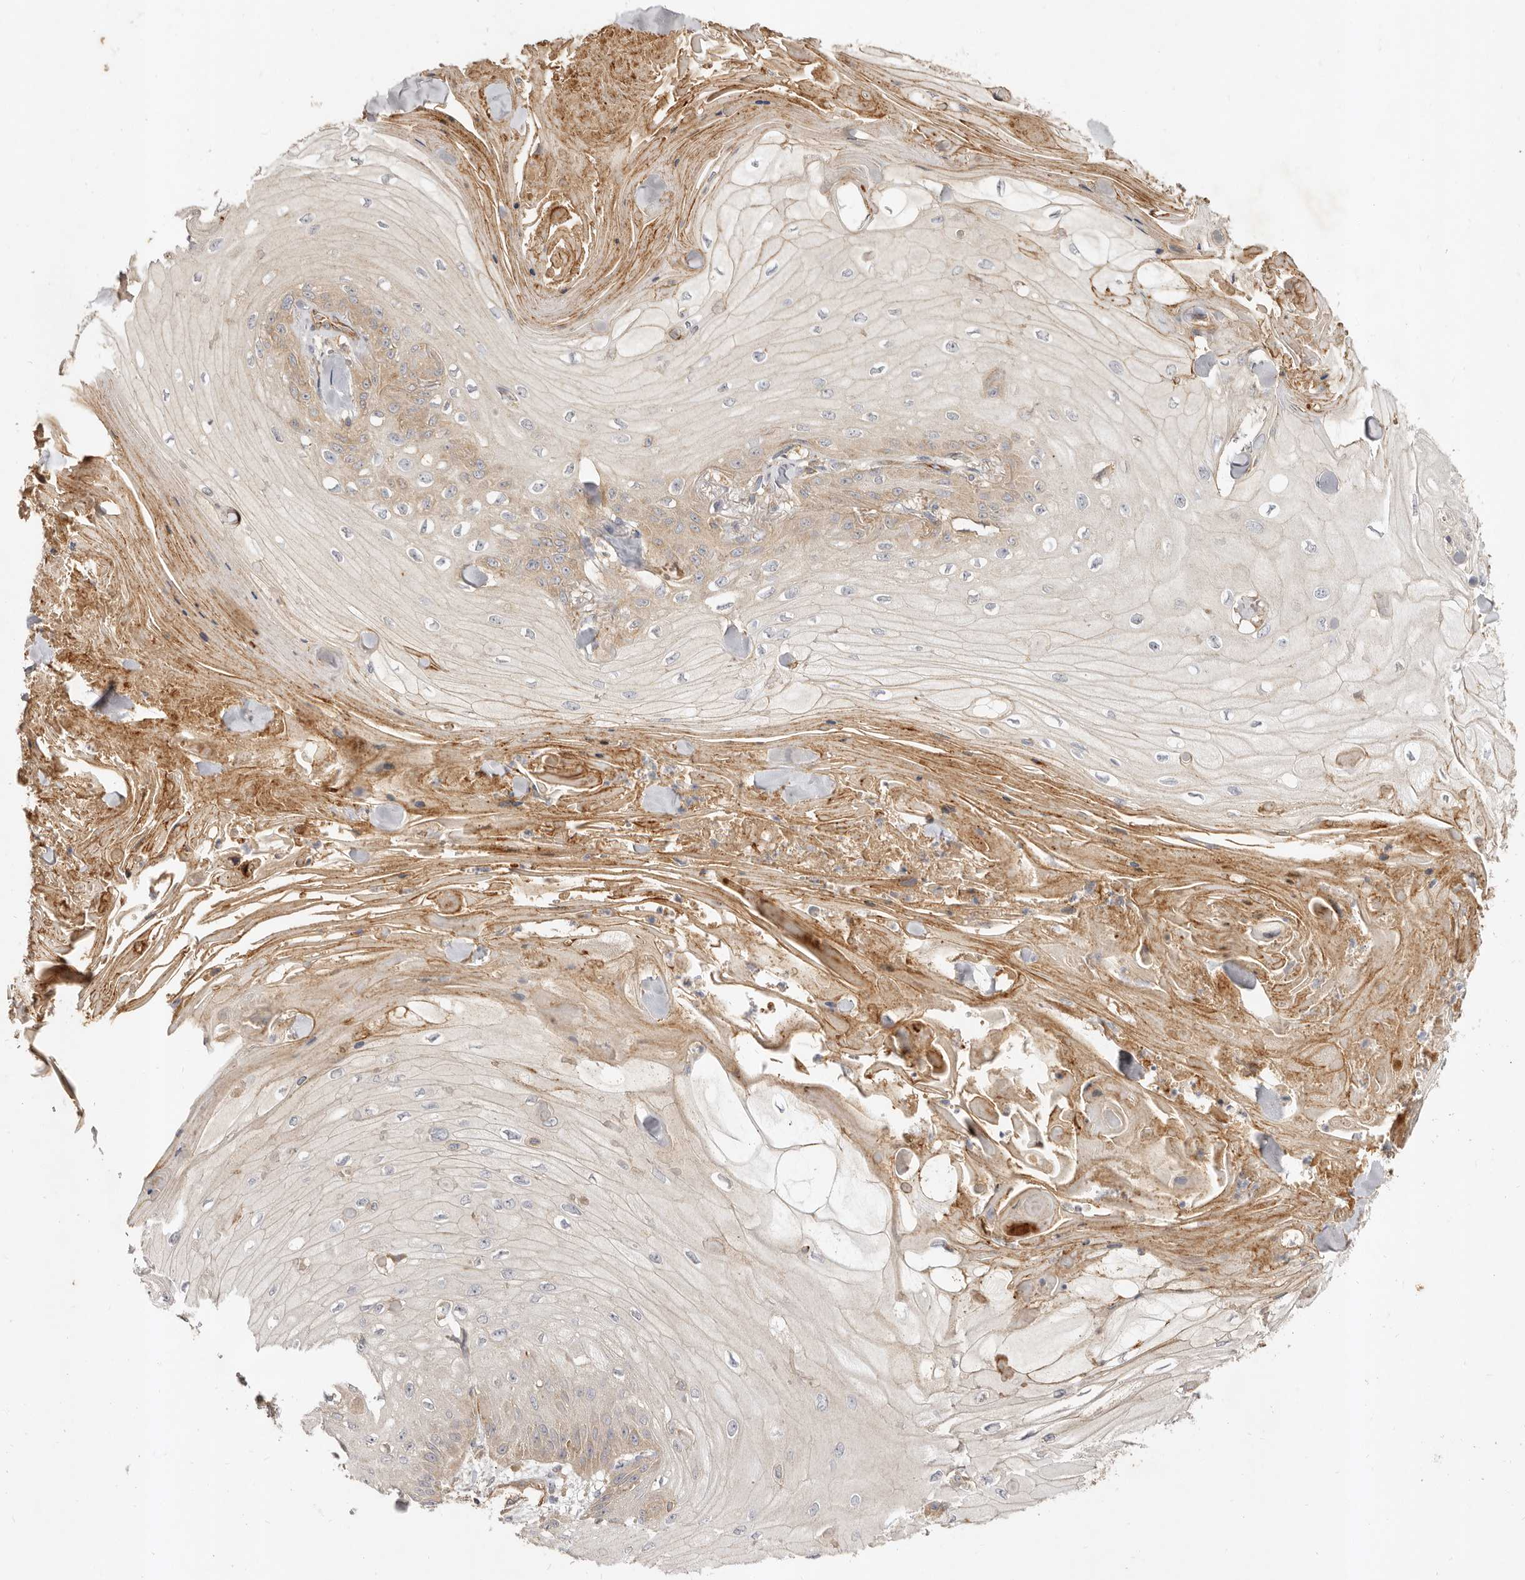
{"staining": {"intensity": "weak", "quantity": "<25%", "location": "cytoplasmic/membranous"}, "tissue": "skin cancer", "cell_type": "Tumor cells", "image_type": "cancer", "snomed": [{"axis": "morphology", "description": "Squamous cell carcinoma, NOS"}, {"axis": "topography", "description": "Skin"}], "caption": "Immunohistochemical staining of skin cancer demonstrates no significant expression in tumor cells. The staining is performed using DAB (3,3'-diaminobenzidine) brown chromogen with nuclei counter-stained in using hematoxylin.", "gene": "ADAMTS9", "patient": {"sex": "male", "age": 74}}